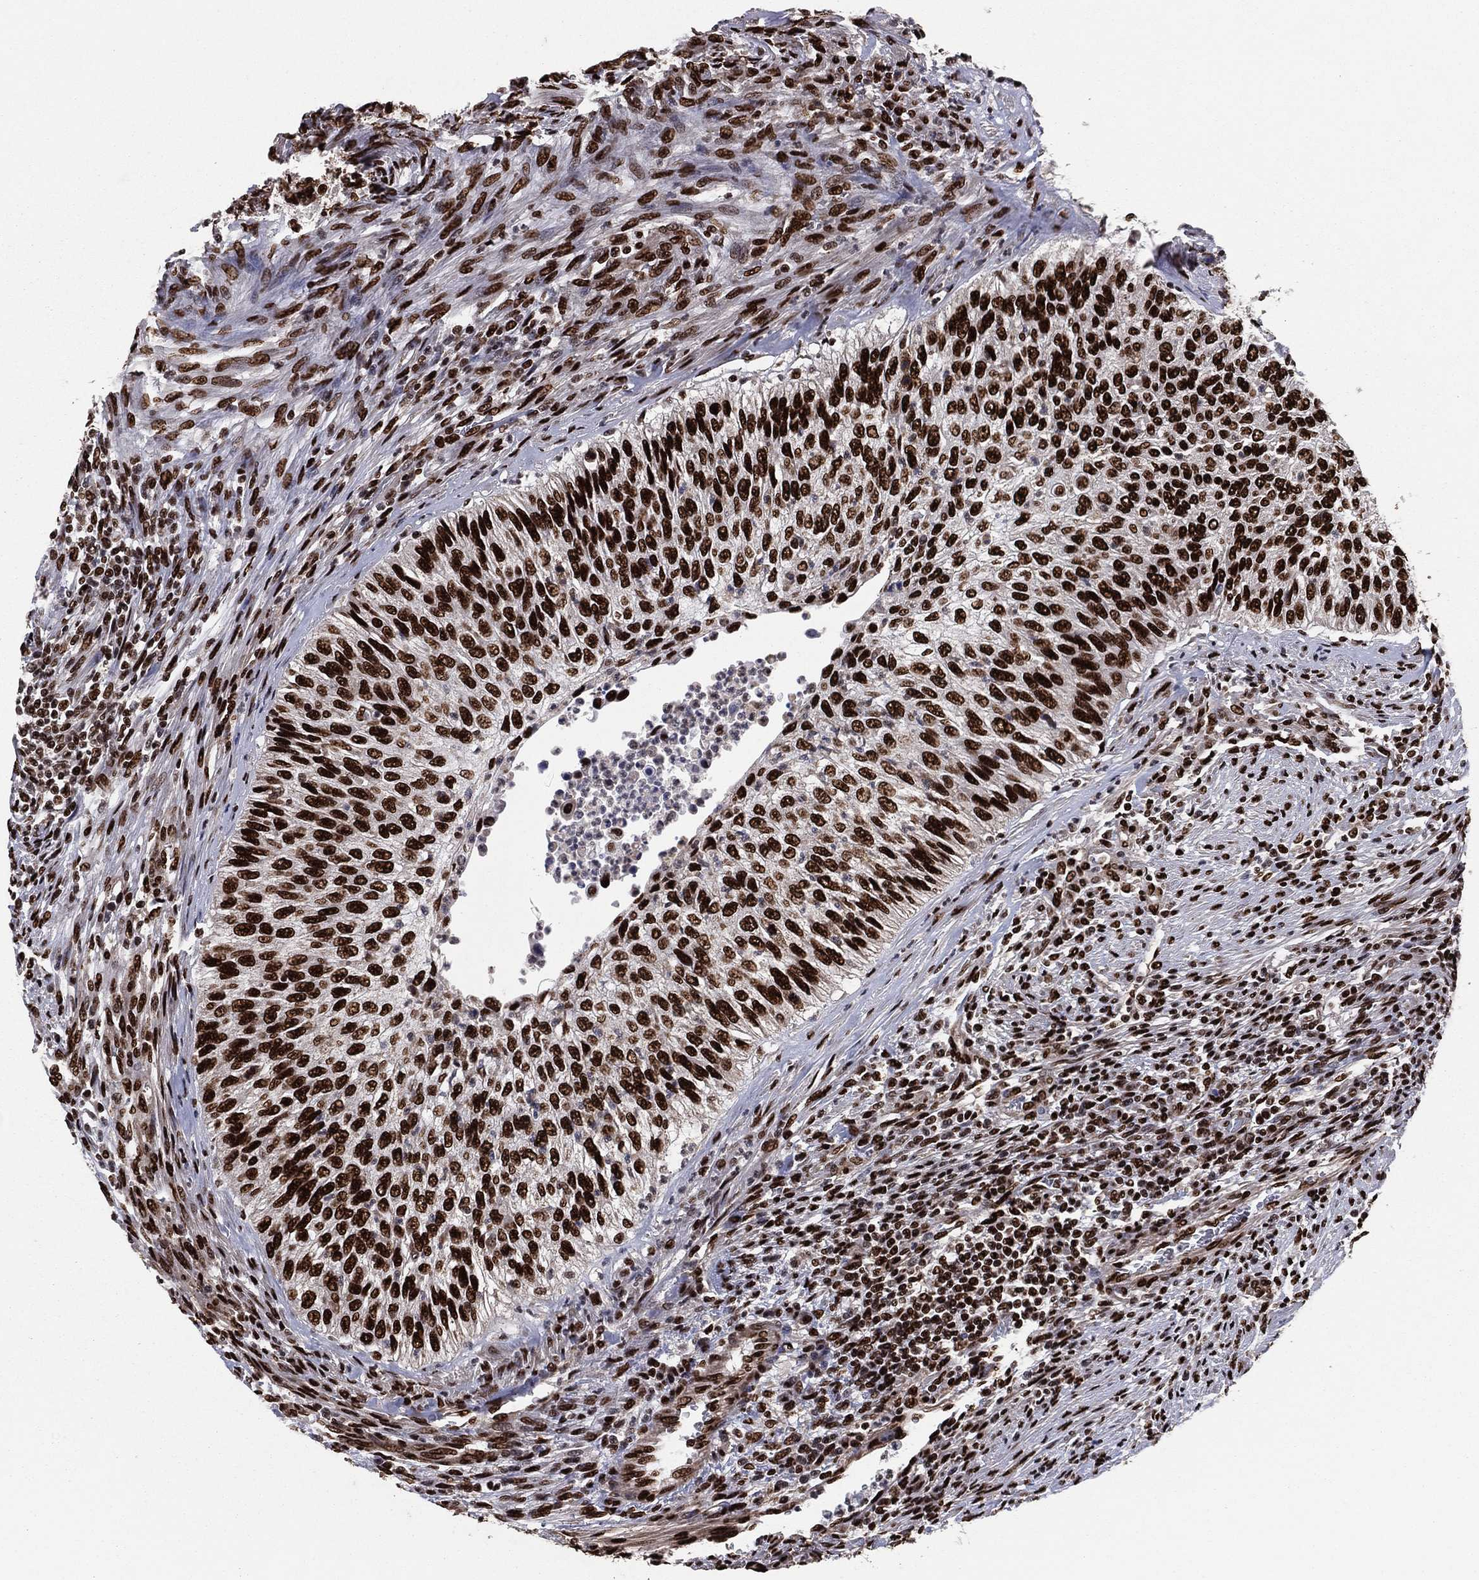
{"staining": {"intensity": "strong", "quantity": ">75%", "location": "nuclear"}, "tissue": "urothelial cancer", "cell_type": "Tumor cells", "image_type": "cancer", "snomed": [{"axis": "morphology", "description": "Urothelial carcinoma, High grade"}, {"axis": "topography", "description": "Urinary bladder"}], "caption": "Tumor cells exhibit high levels of strong nuclear positivity in about >75% of cells in urothelial carcinoma (high-grade). Ihc stains the protein in brown and the nuclei are stained blue.", "gene": "TP53BP1", "patient": {"sex": "female", "age": 60}}